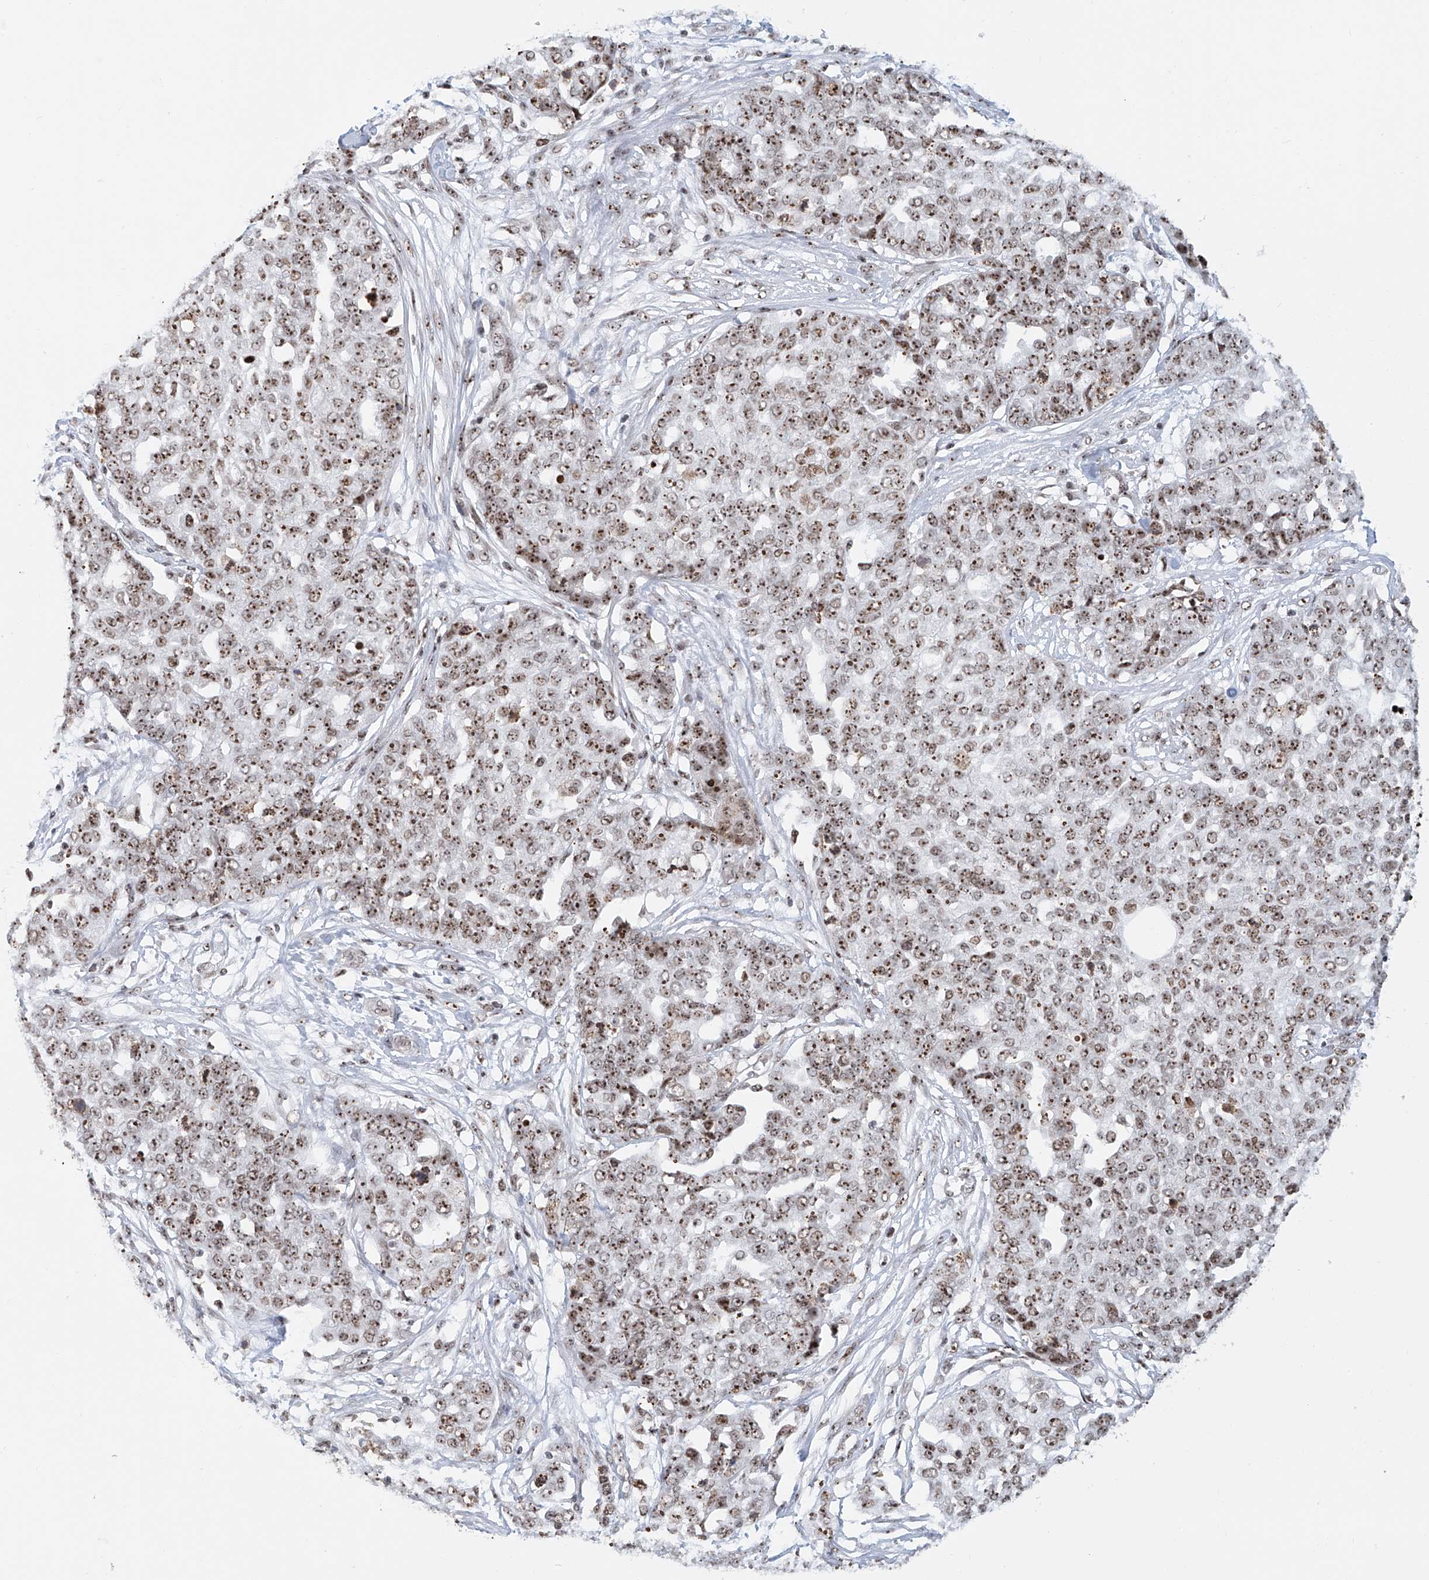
{"staining": {"intensity": "moderate", "quantity": ">75%", "location": "nuclear"}, "tissue": "ovarian cancer", "cell_type": "Tumor cells", "image_type": "cancer", "snomed": [{"axis": "morphology", "description": "Cystadenocarcinoma, serous, NOS"}, {"axis": "topography", "description": "Soft tissue"}, {"axis": "topography", "description": "Ovary"}], "caption": "DAB immunohistochemical staining of human ovarian cancer demonstrates moderate nuclear protein positivity in approximately >75% of tumor cells. Nuclei are stained in blue.", "gene": "PRUNE2", "patient": {"sex": "female", "age": 57}}